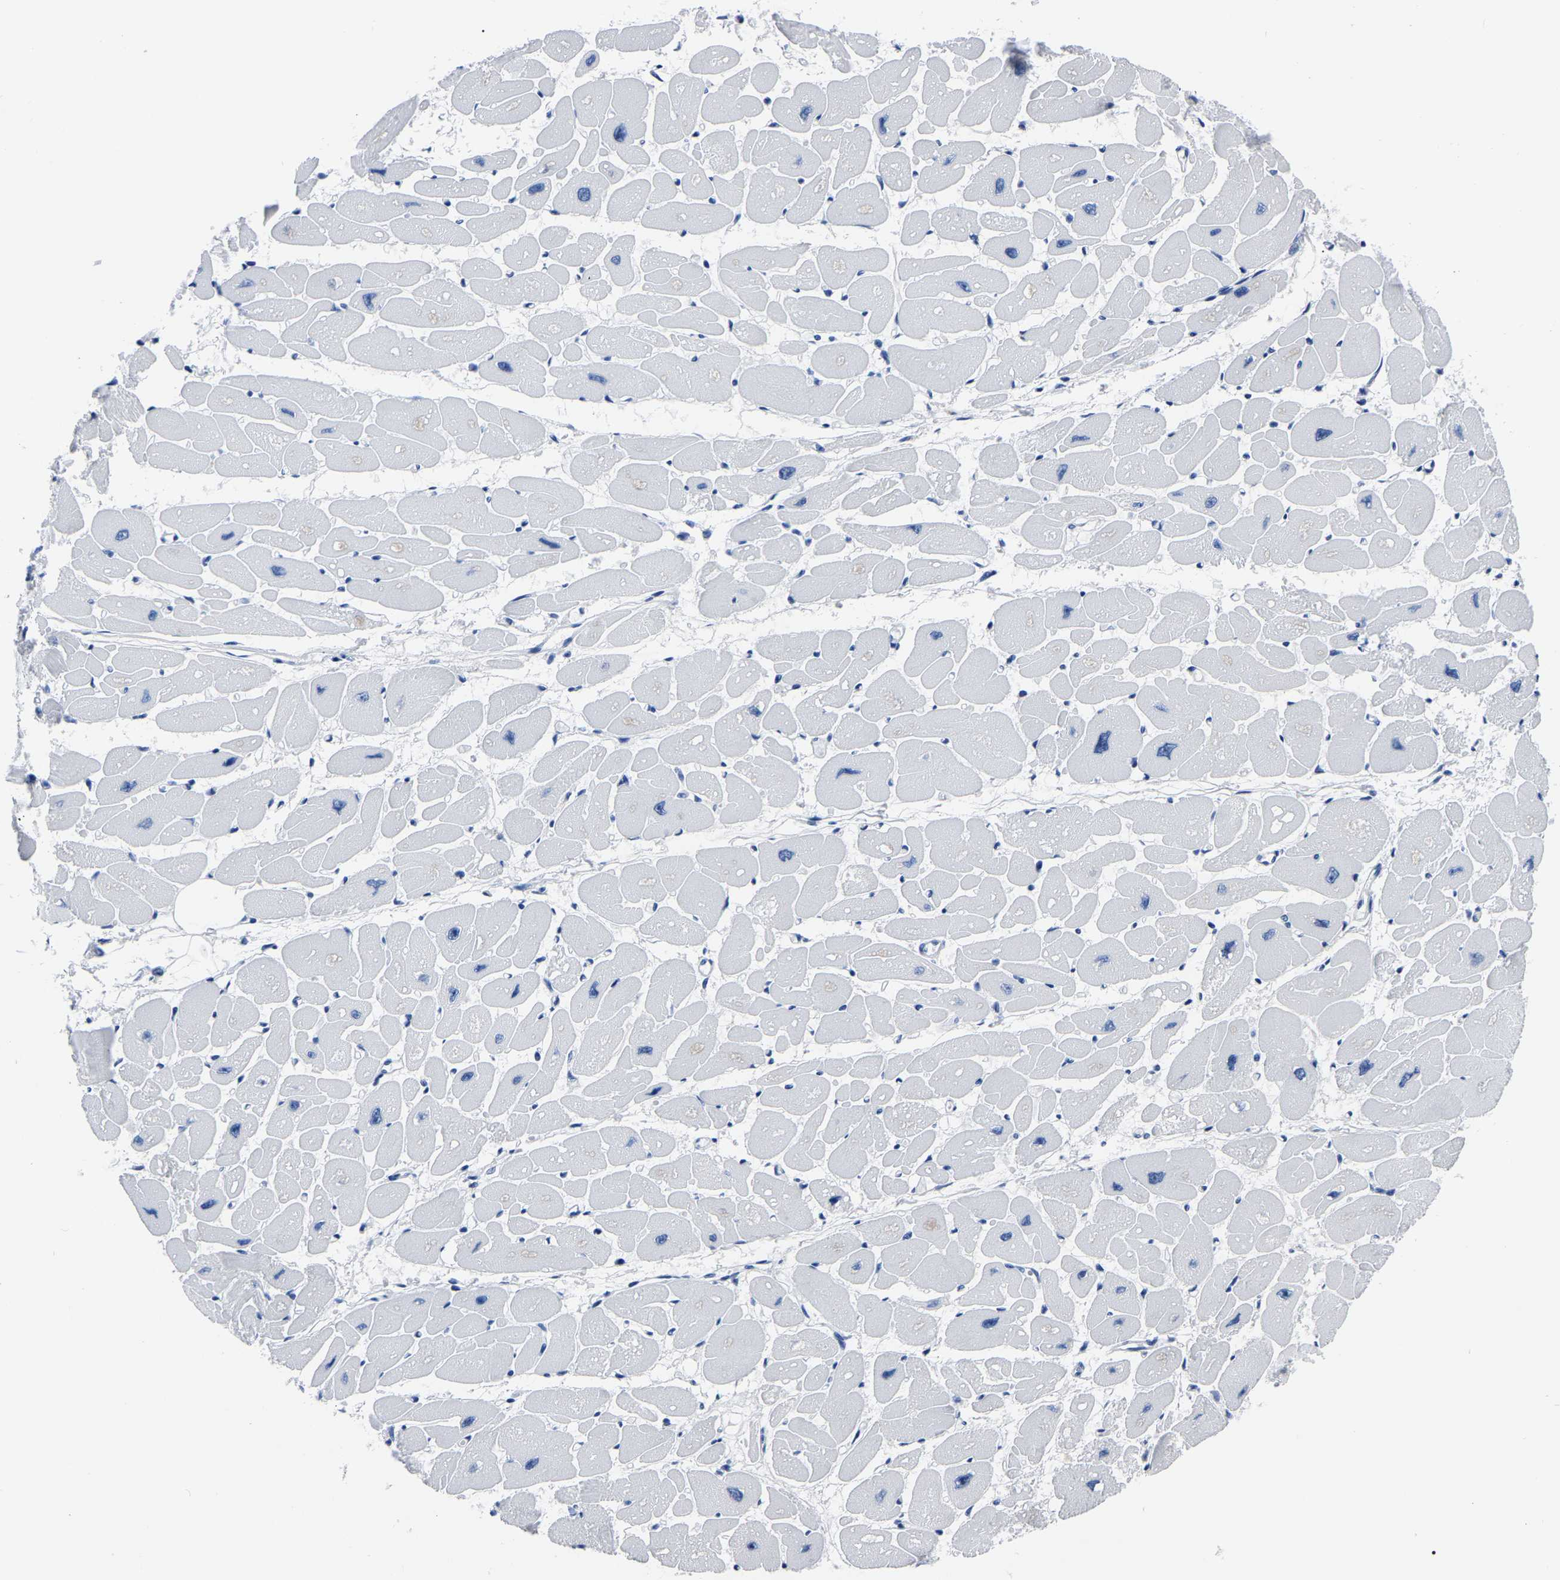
{"staining": {"intensity": "negative", "quantity": "none", "location": "none"}, "tissue": "heart muscle", "cell_type": "Cardiomyocytes", "image_type": "normal", "snomed": [{"axis": "morphology", "description": "Normal tissue, NOS"}, {"axis": "topography", "description": "Heart"}], "caption": "High power microscopy photomicrograph of an immunohistochemistry photomicrograph of unremarkable heart muscle, revealing no significant expression in cardiomyocytes. (Immunohistochemistry (ihc), brightfield microscopy, high magnification).", "gene": "IMPG2", "patient": {"sex": "female", "age": 54}}